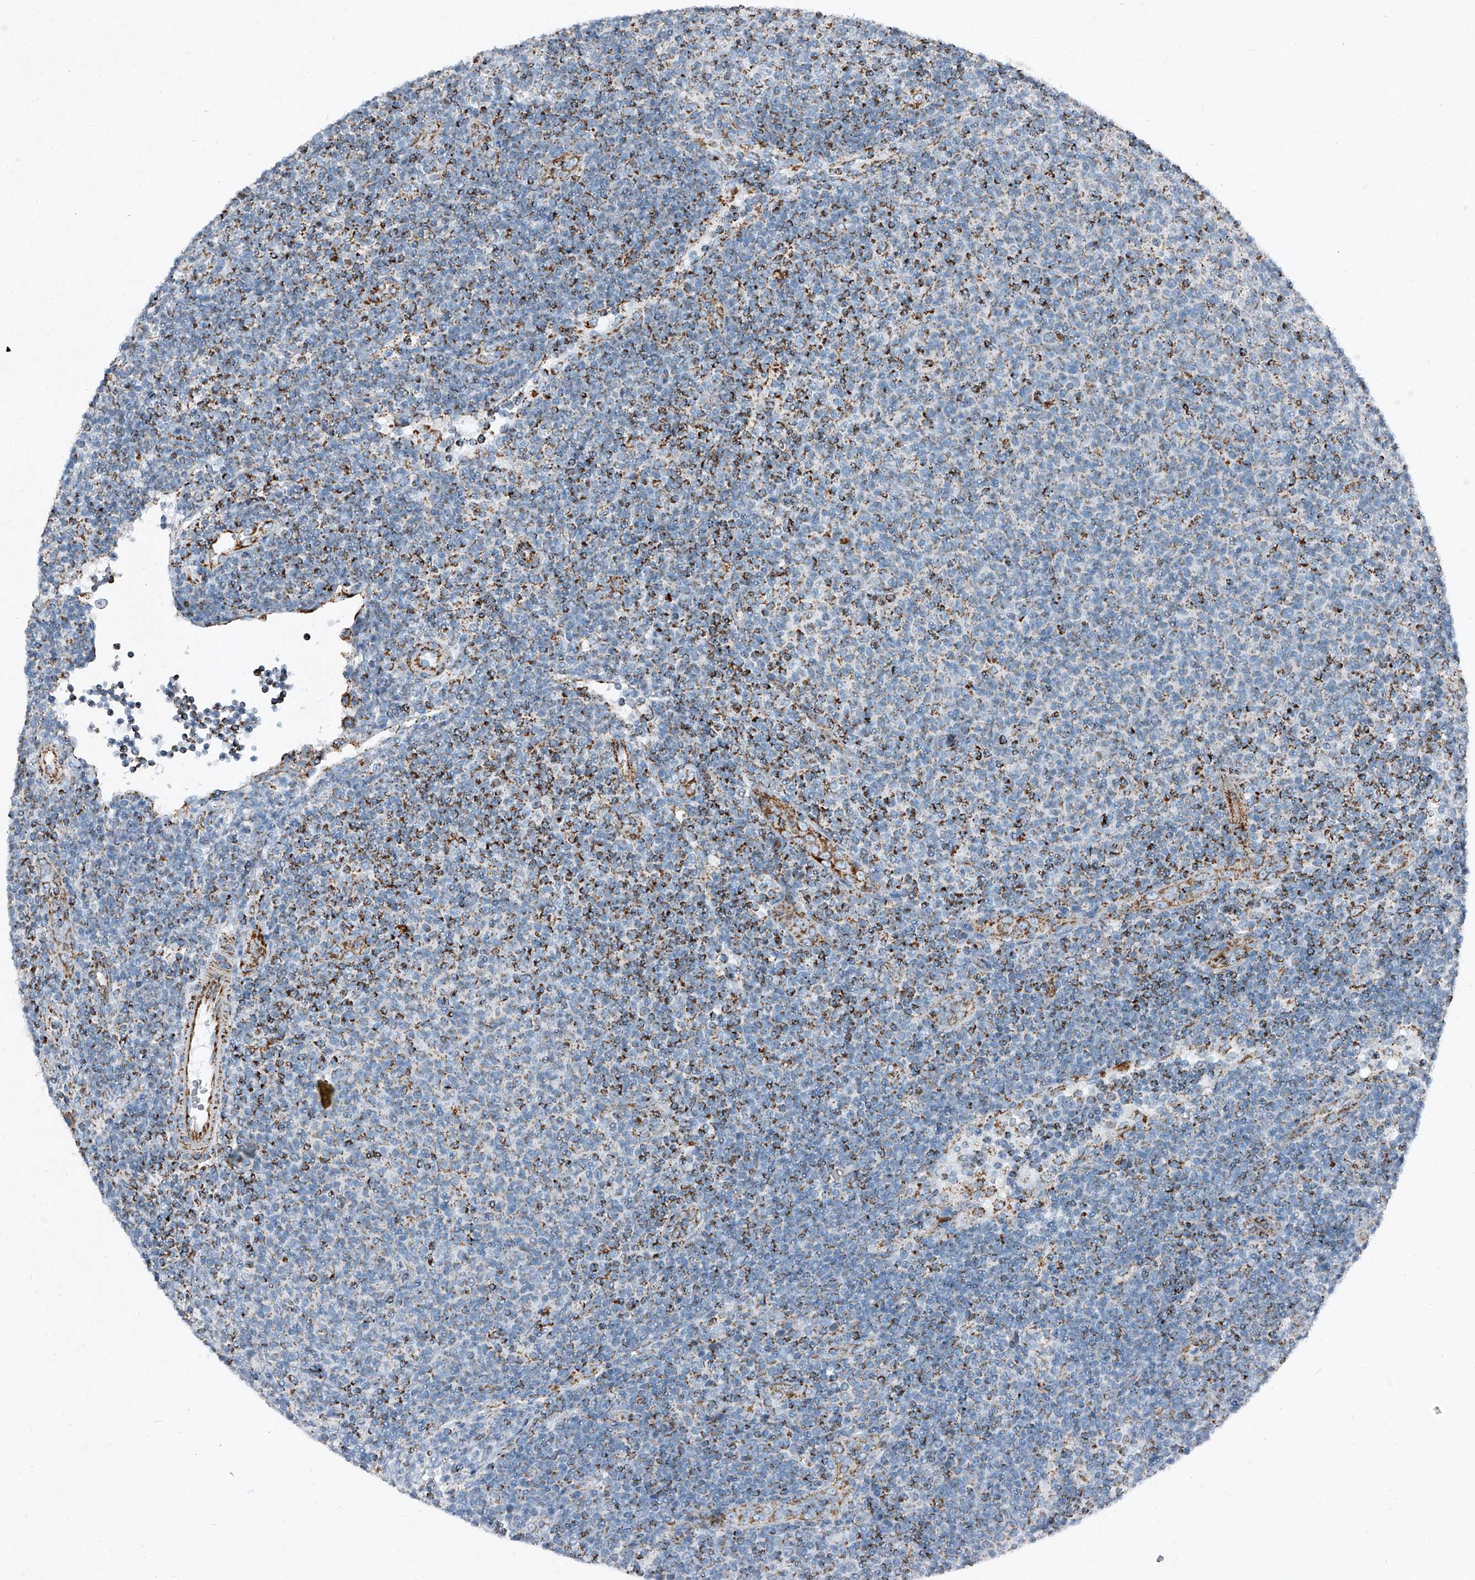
{"staining": {"intensity": "moderate", "quantity": "<25%", "location": "cytoplasmic/membranous"}, "tissue": "lymphoma", "cell_type": "Tumor cells", "image_type": "cancer", "snomed": [{"axis": "morphology", "description": "Malignant lymphoma, non-Hodgkin's type, Low grade"}, {"axis": "topography", "description": "Lymph node"}], "caption": "Moderate cytoplasmic/membranous expression for a protein is seen in approximately <25% of tumor cells of lymphoma using immunohistochemistry (IHC).", "gene": "CHRNA7", "patient": {"sex": "male", "age": 66}}